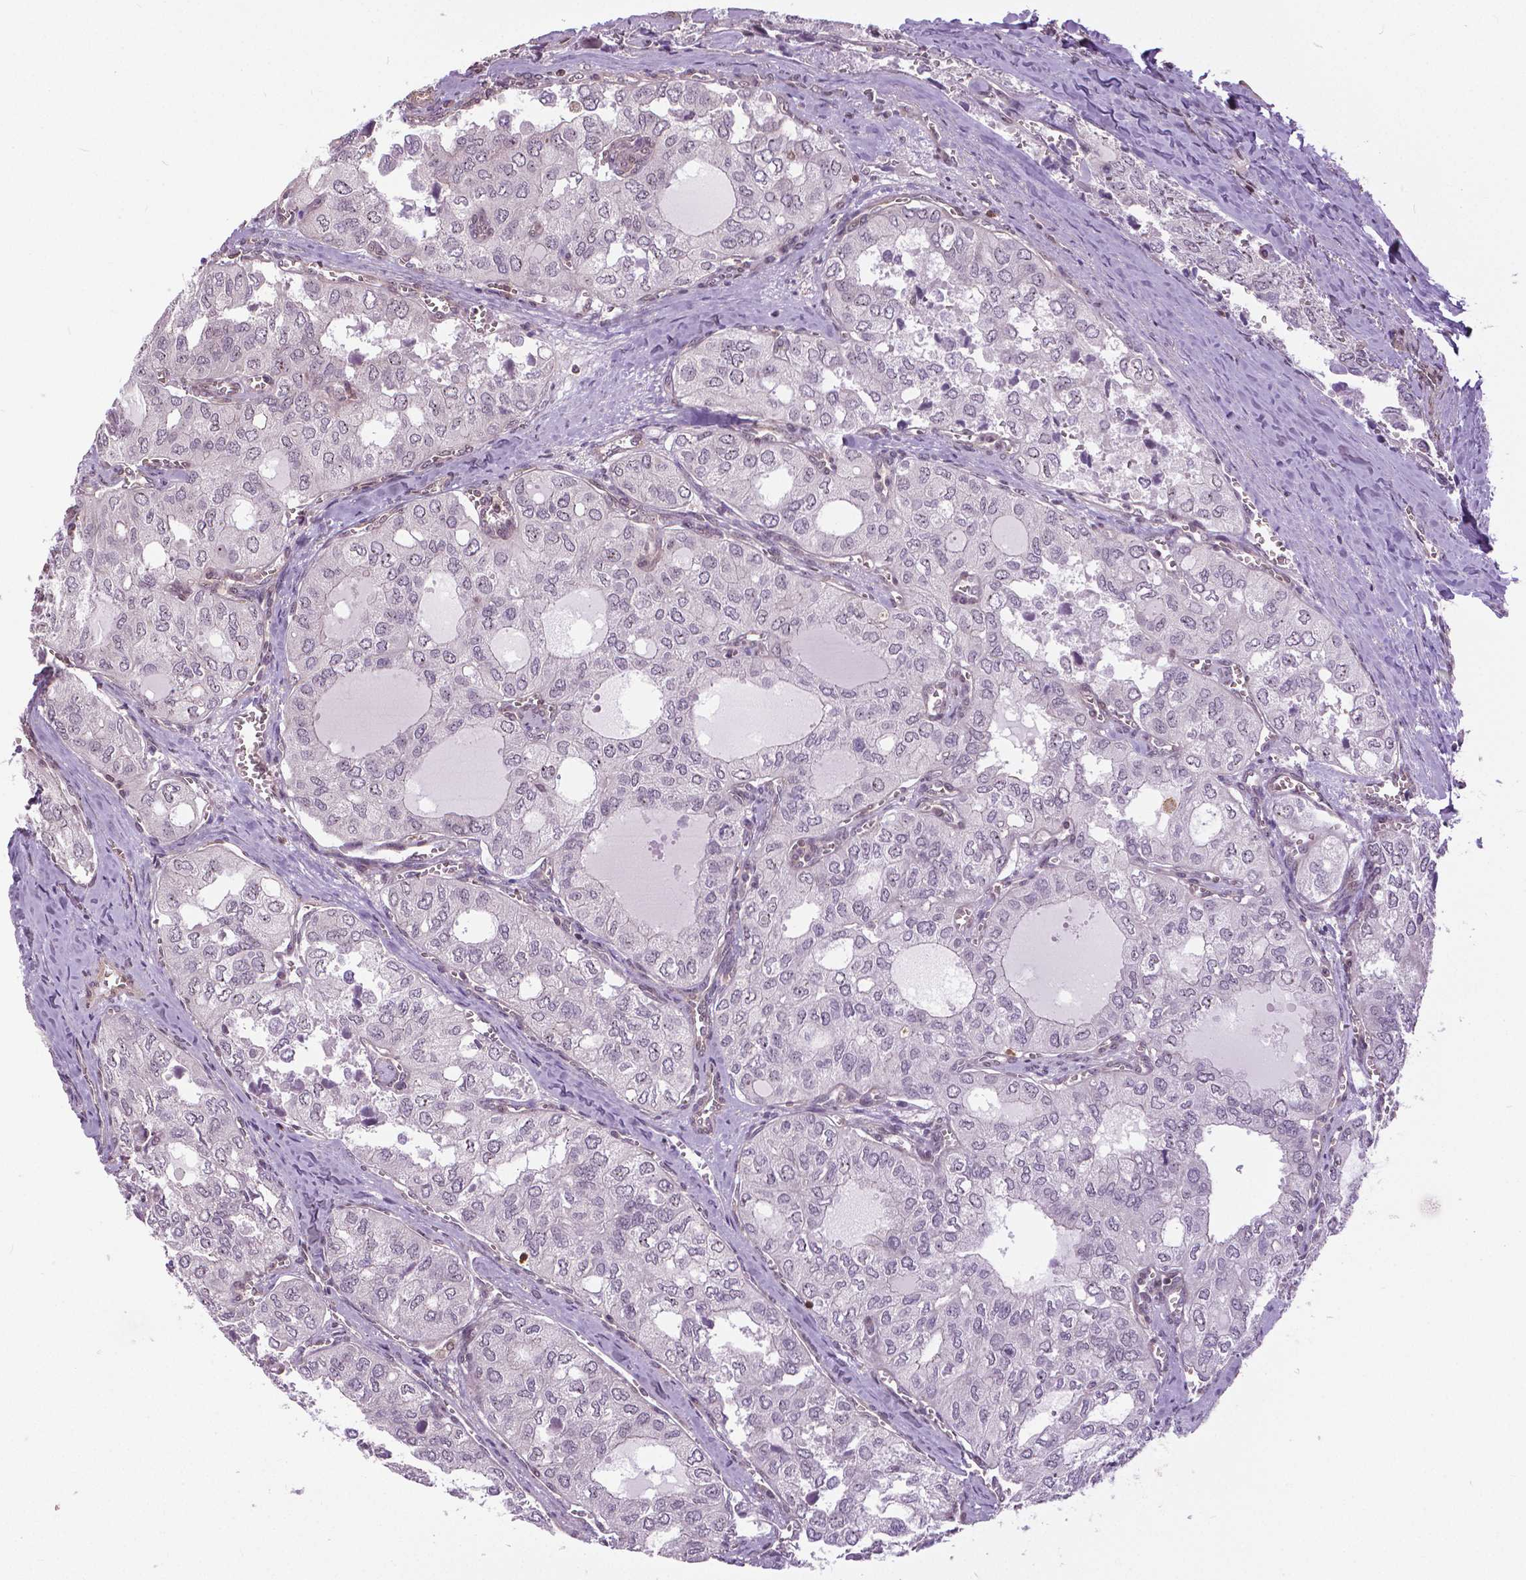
{"staining": {"intensity": "negative", "quantity": "none", "location": "none"}, "tissue": "thyroid cancer", "cell_type": "Tumor cells", "image_type": "cancer", "snomed": [{"axis": "morphology", "description": "Follicular adenoma carcinoma, NOS"}, {"axis": "topography", "description": "Thyroid gland"}], "caption": "Tumor cells show no significant staining in thyroid follicular adenoma carcinoma. The staining is performed using DAB (3,3'-diaminobenzidine) brown chromogen with nuclei counter-stained in using hematoxylin.", "gene": "ANXA13", "patient": {"sex": "male", "age": 75}}